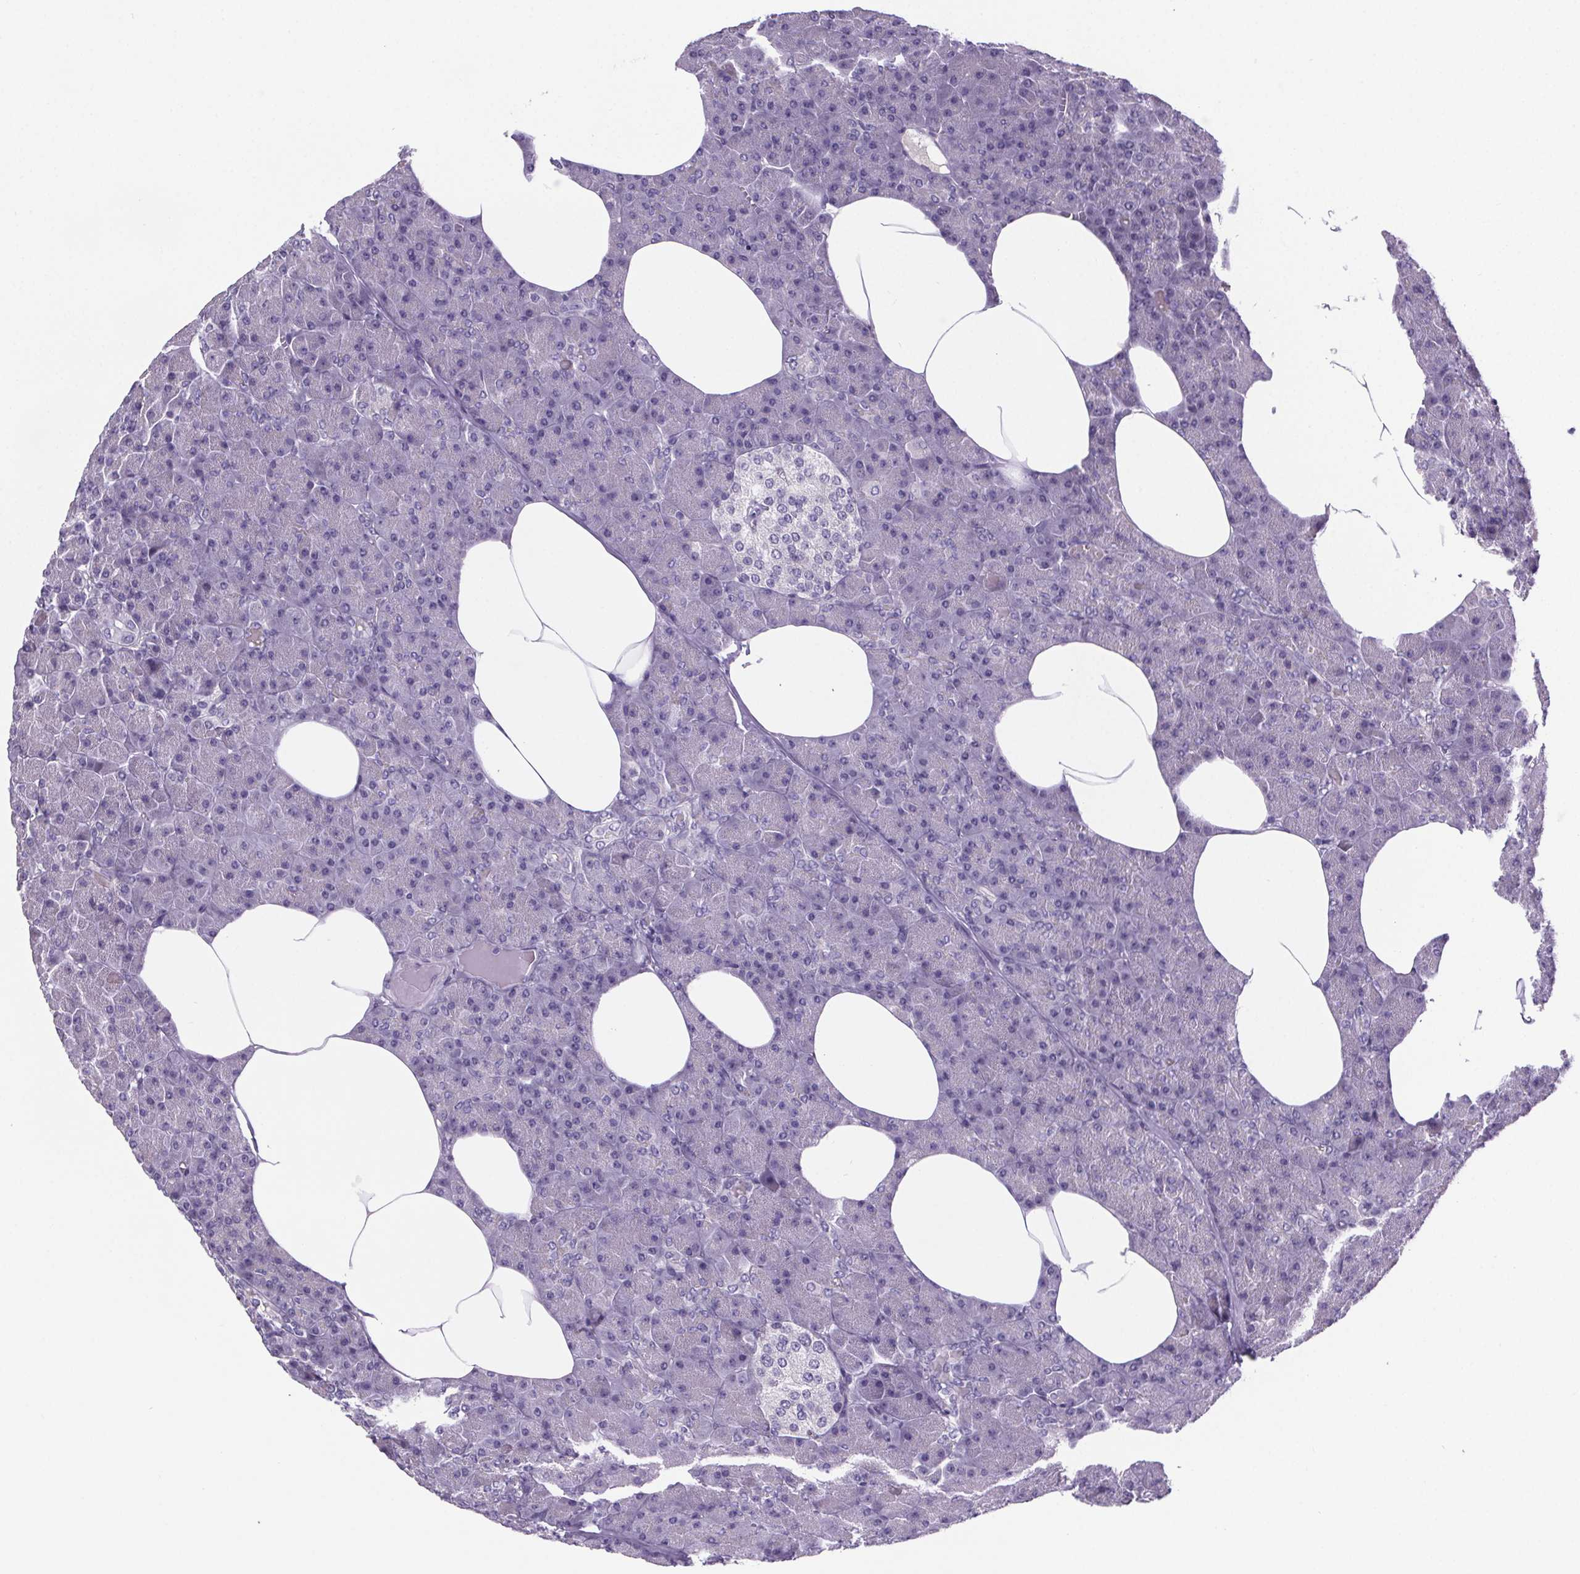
{"staining": {"intensity": "negative", "quantity": "none", "location": "none"}, "tissue": "pancreas", "cell_type": "Exocrine glandular cells", "image_type": "normal", "snomed": [{"axis": "morphology", "description": "Normal tissue, NOS"}, {"axis": "topography", "description": "Pancreas"}], "caption": "Immunohistochemistry of unremarkable pancreas reveals no expression in exocrine glandular cells.", "gene": "CUBN", "patient": {"sex": "female", "age": 45}}